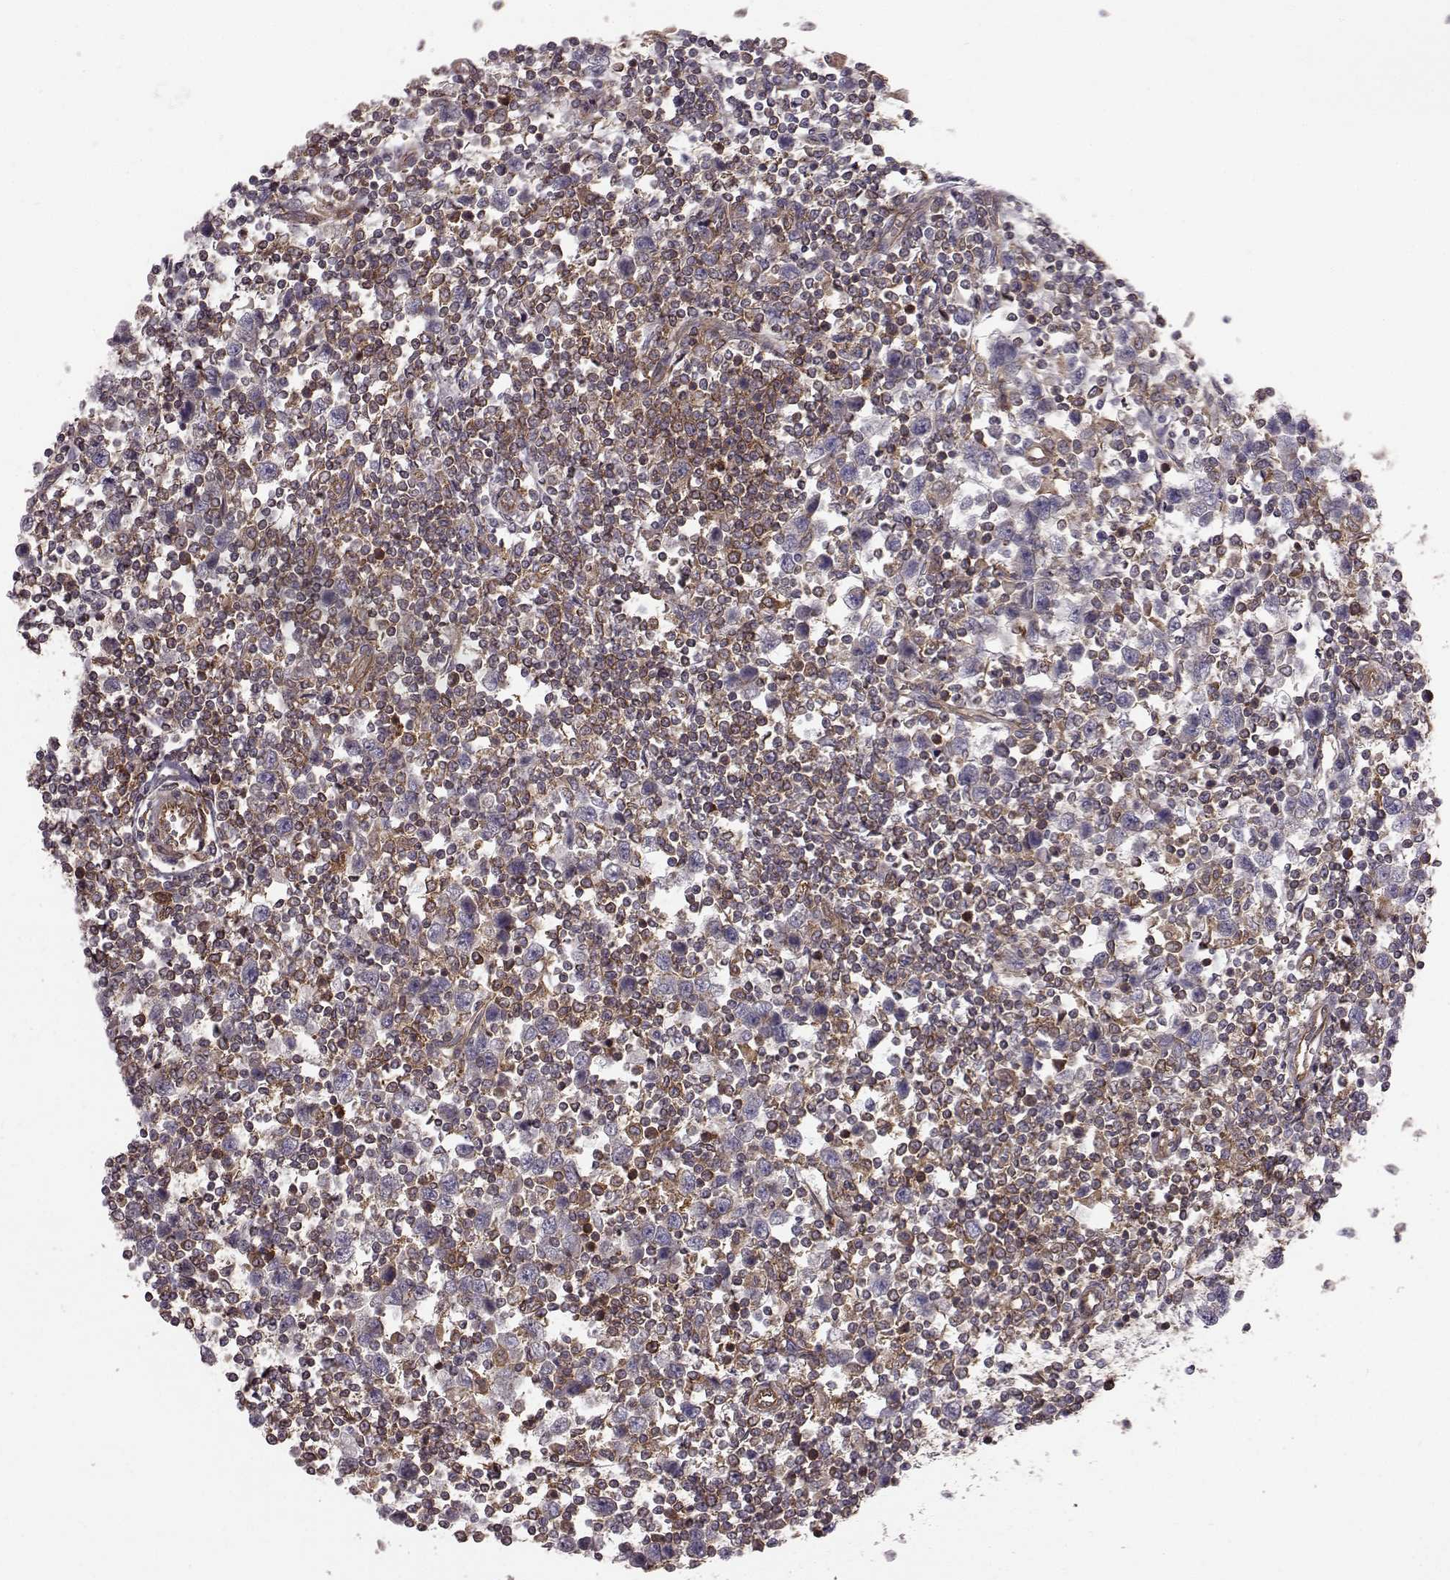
{"staining": {"intensity": "negative", "quantity": "none", "location": "none"}, "tissue": "testis cancer", "cell_type": "Tumor cells", "image_type": "cancer", "snomed": [{"axis": "morphology", "description": "Normal tissue, NOS"}, {"axis": "morphology", "description": "Seminoma, NOS"}, {"axis": "topography", "description": "Testis"}, {"axis": "topography", "description": "Epididymis"}], "caption": "Immunohistochemistry of human testis cancer shows no expression in tumor cells. (Immunohistochemistry, brightfield microscopy, high magnification).", "gene": "RABGAP1", "patient": {"sex": "male", "age": 34}}